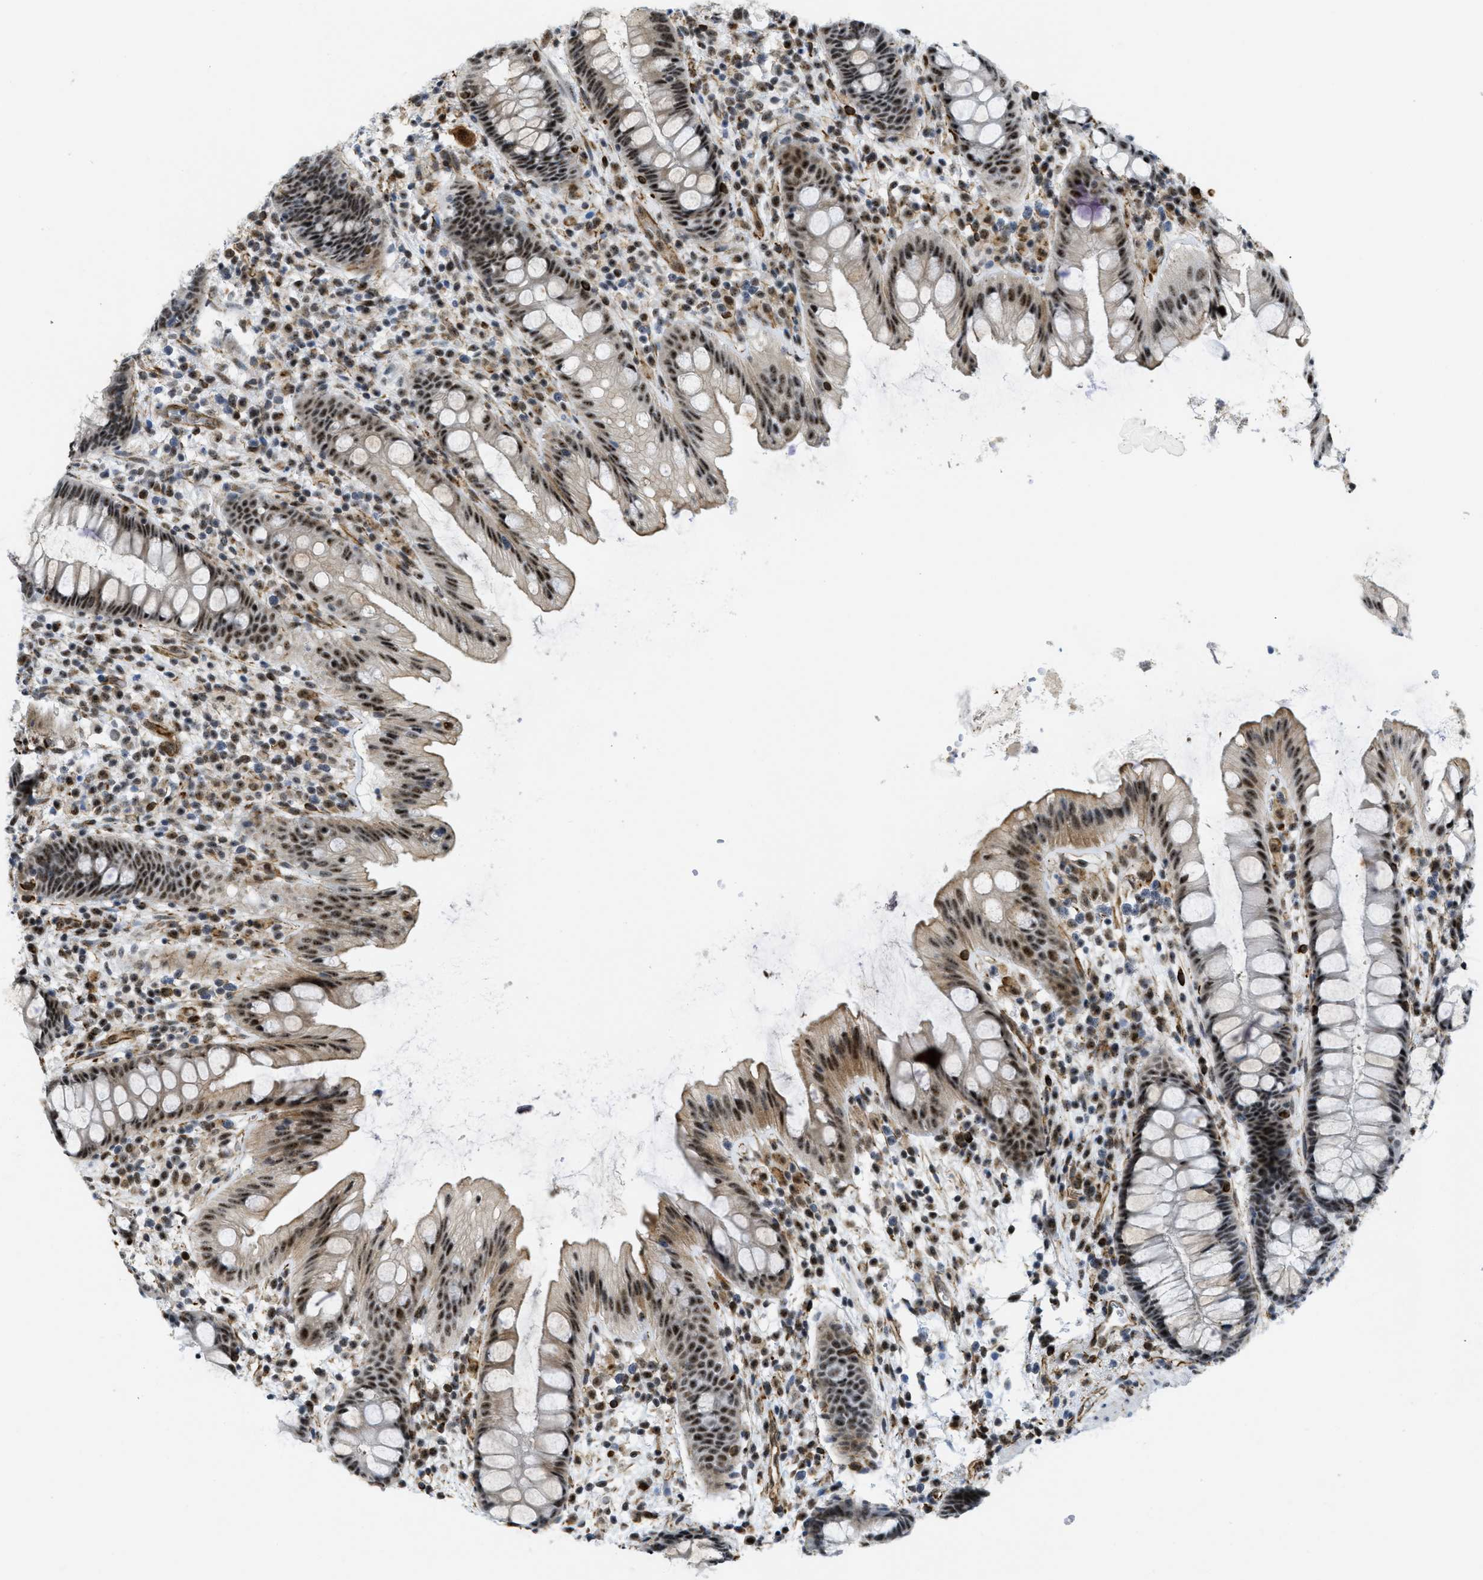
{"staining": {"intensity": "moderate", "quantity": "25%-75%", "location": "nuclear"}, "tissue": "rectum", "cell_type": "Glandular cells", "image_type": "normal", "snomed": [{"axis": "morphology", "description": "Normal tissue, NOS"}, {"axis": "topography", "description": "Rectum"}], "caption": "Protein expression analysis of normal human rectum reveals moderate nuclear expression in approximately 25%-75% of glandular cells. (Brightfield microscopy of DAB IHC at high magnification).", "gene": "LRRC8B", "patient": {"sex": "female", "age": 65}}